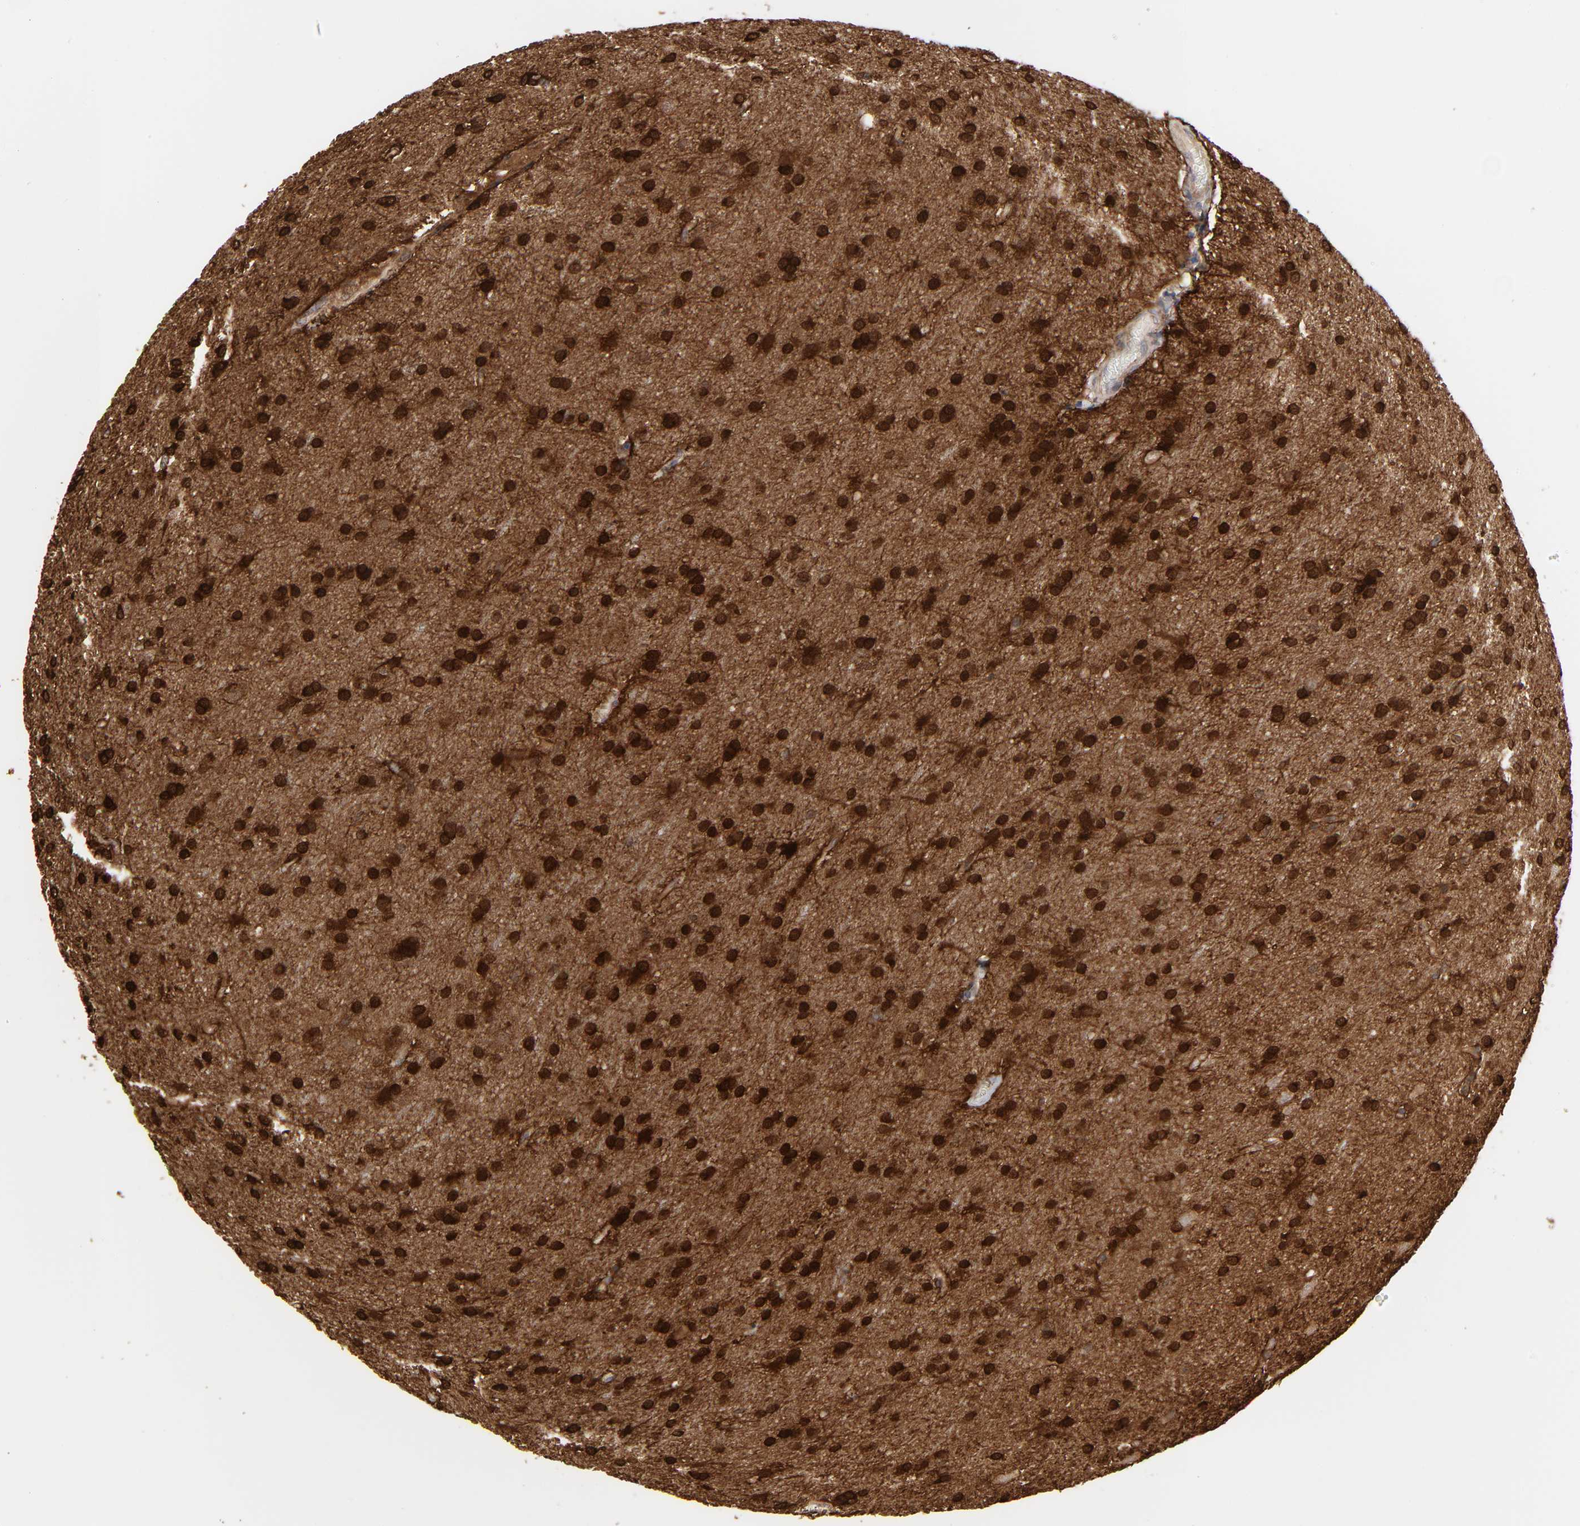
{"staining": {"intensity": "strong", "quantity": ">75%", "location": "cytoplasmic/membranous,nuclear"}, "tissue": "glioma", "cell_type": "Tumor cells", "image_type": "cancer", "snomed": [{"axis": "morphology", "description": "Glioma, malignant, Low grade"}, {"axis": "topography", "description": "Brain"}], "caption": "A histopathology image showing strong cytoplasmic/membranous and nuclear staining in about >75% of tumor cells in low-grade glioma (malignant), as visualized by brown immunohistochemical staining.", "gene": "NDRG2", "patient": {"sex": "female", "age": 32}}